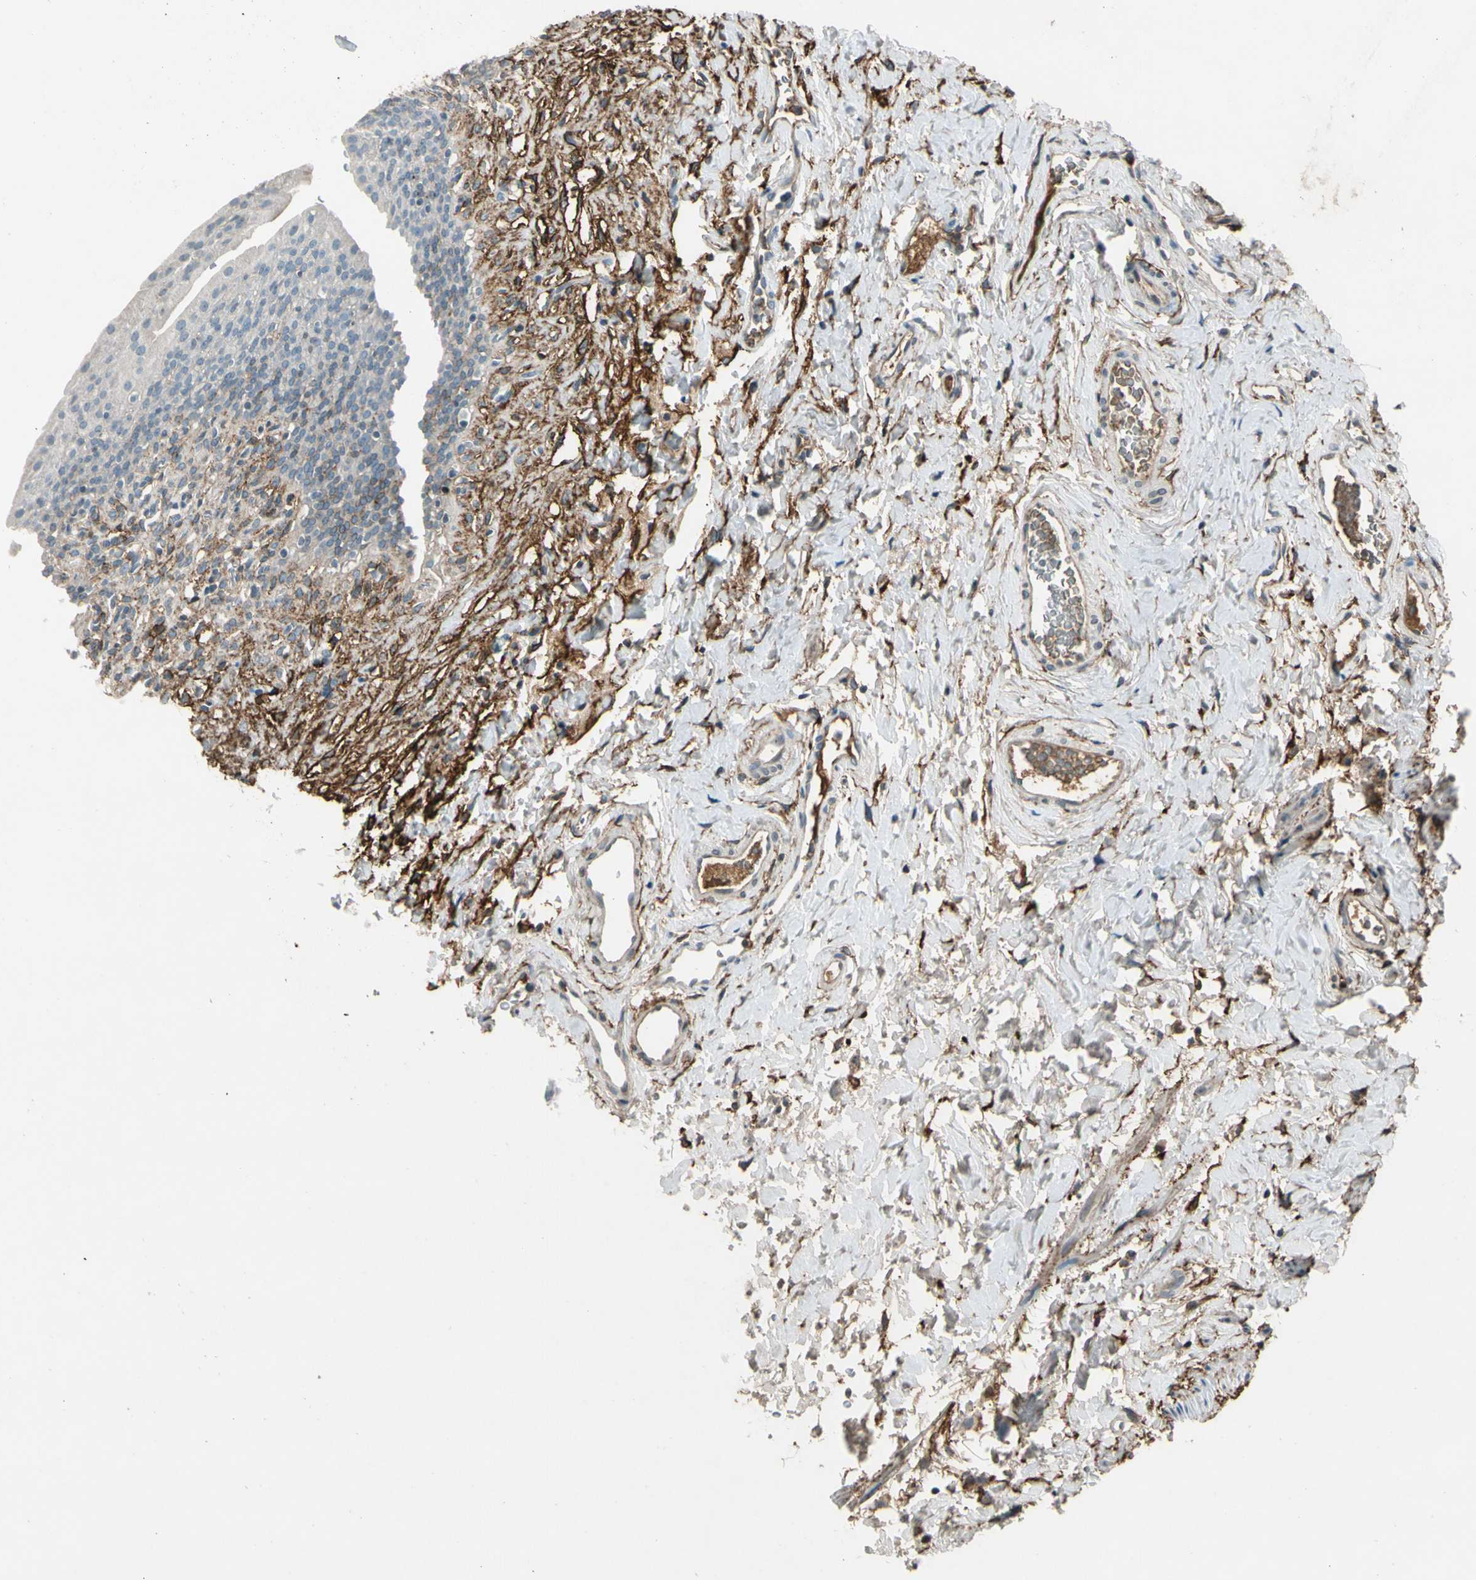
{"staining": {"intensity": "moderate", "quantity": "<25%", "location": "cytoplasmic/membranous"}, "tissue": "urinary bladder", "cell_type": "Urothelial cells", "image_type": "normal", "snomed": [{"axis": "morphology", "description": "Normal tissue, NOS"}, {"axis": "topography", "description": "Urinary bladder"}], "caption": "Protein analysis of unremarkable urinary bladder reveals moderate cytoplasmic/membranous expression in about <25% of urothelial cells. Immunohistochemistry stains the protein in brown and the nuclei are stained blue.", "gene": "PDPN", "patient": {"sex": "female", "age": 79}}